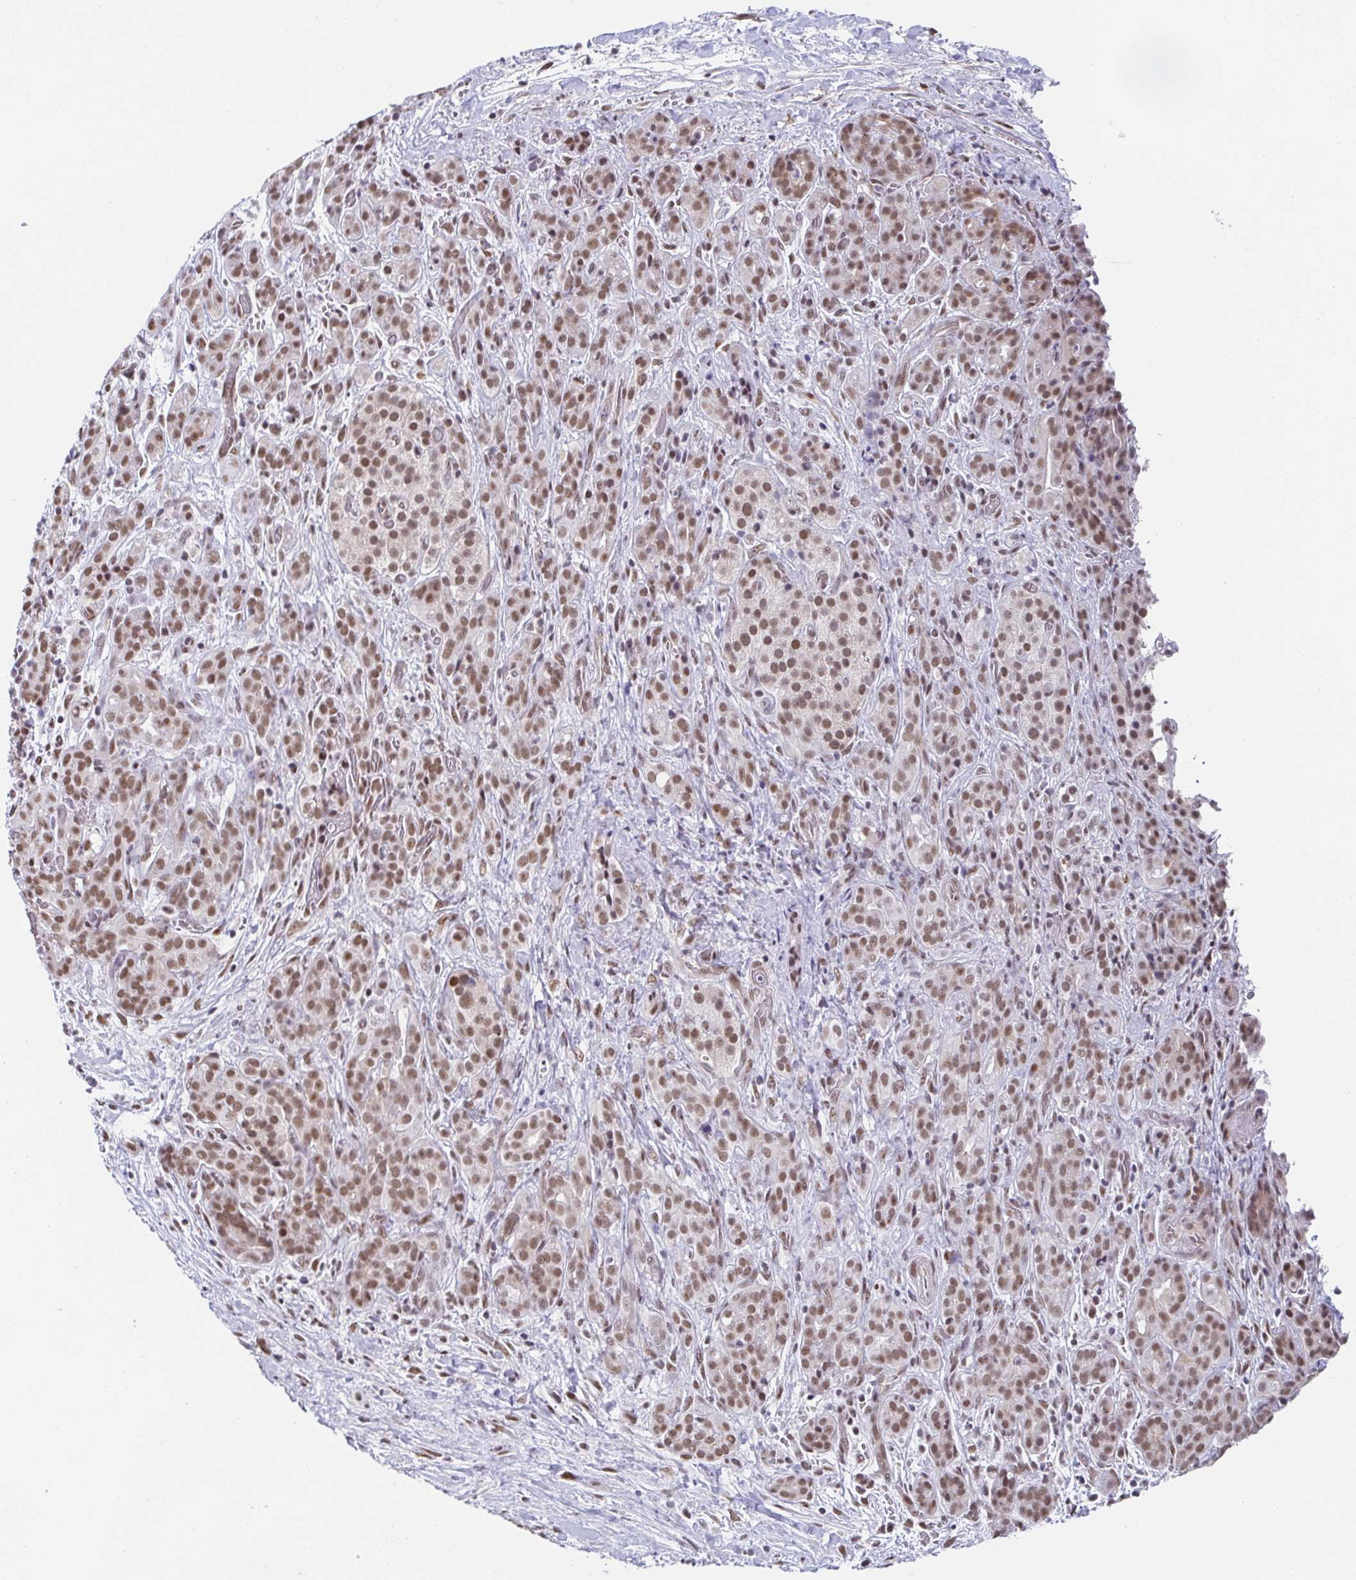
{"staining": {"intensity": "moderate", "quantity": ">75%", "location": "nuclear"}, "tissue": "pancreatic cancer", "cell_type": "Tumor cells", "image_type": "cancer", "snomed": [{"axis": "morphology", "description": "Adenocarcinoma, NOS"}, {"axis": "topography", "description": "Pancreas"}], "caption": "Immunohistochemical staining of human pancreatic cancer (adenocarcinoma) displays medium levels of moderate nuclear protein positivity in about >75% of tumor cells. The staining was performed using DAB to visualize the protein expression in brown, while the nuclei were stained in blue with hematoxylin (Magnification: 20x).", "gene": "SLC7A10", "patient": {"sex": "male", "age": 44}}